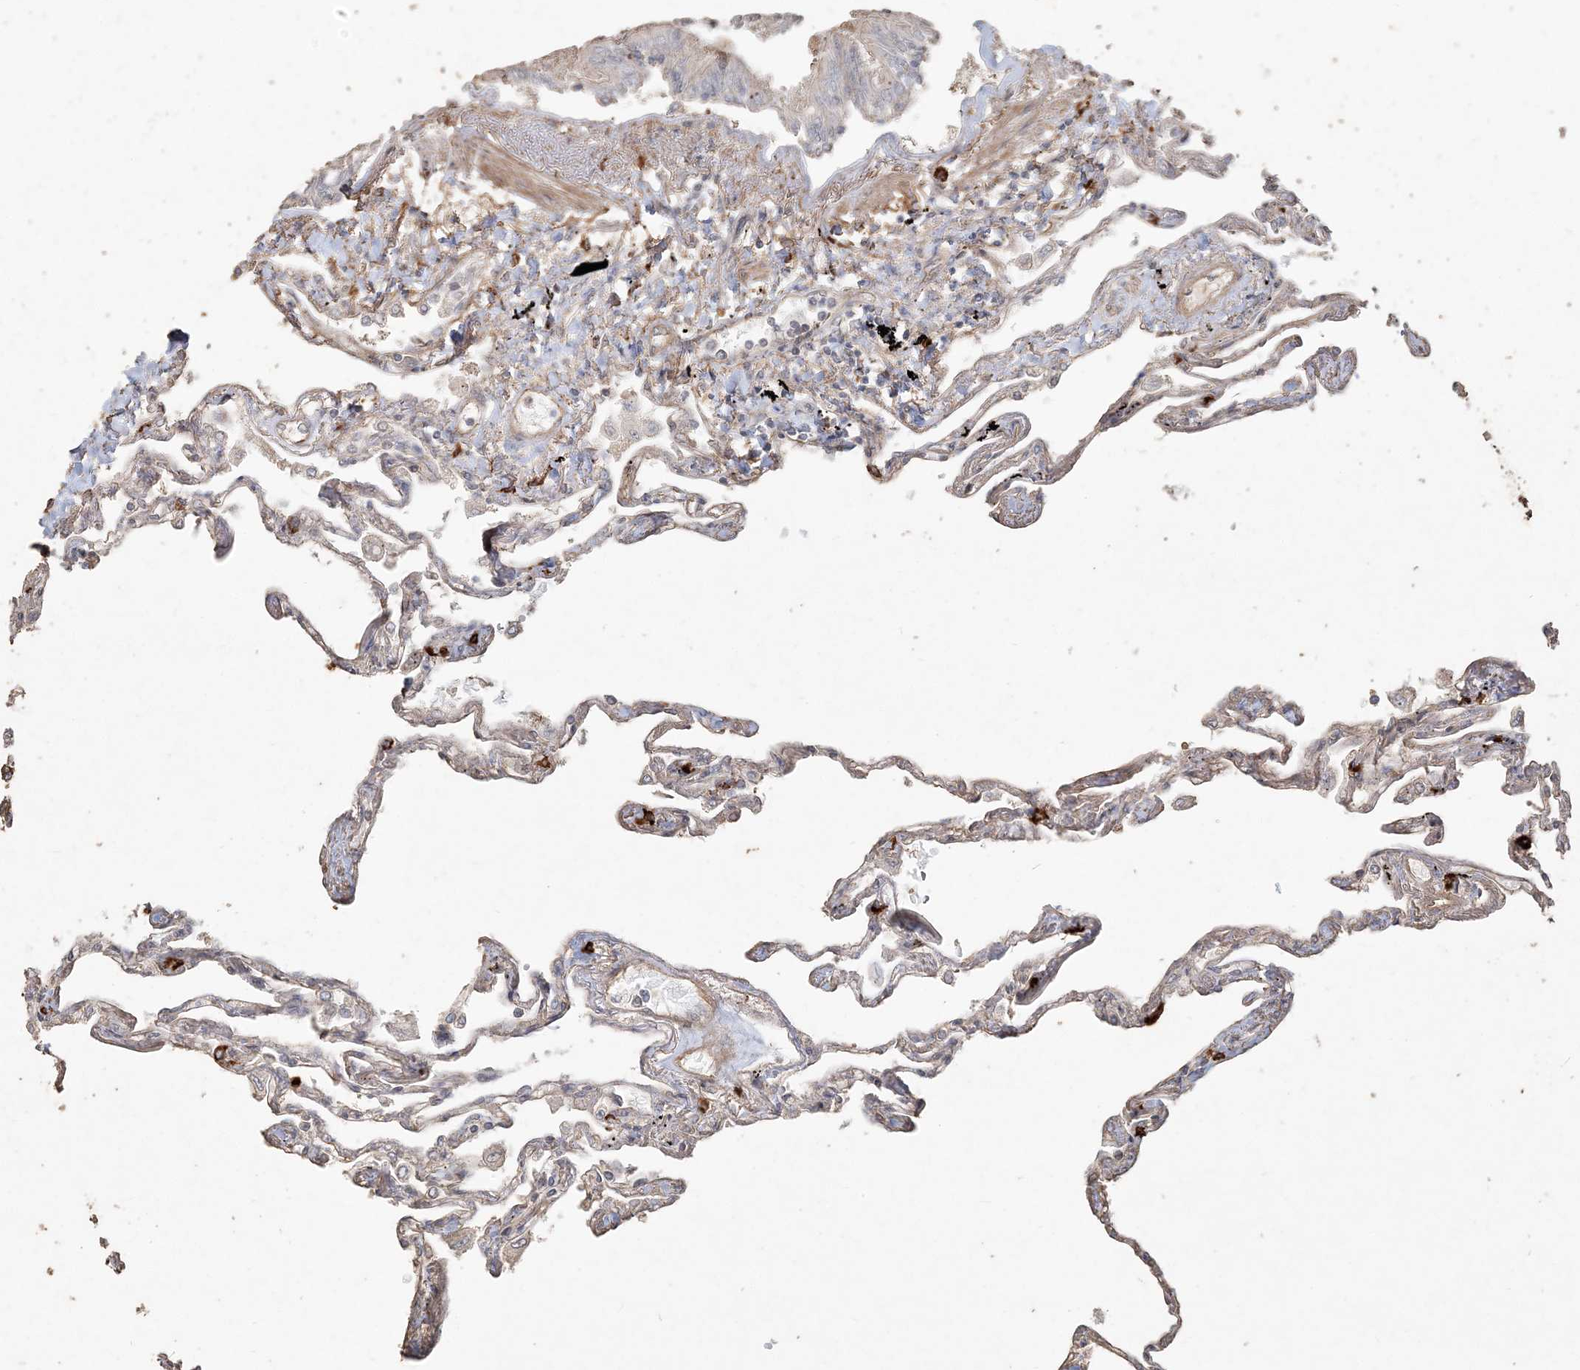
{"staining": {"intensity": "moderate", "quantity": "<25%", "location": "cytoplasmic/membranous"}, "tissue": "lung", "cell_type": "Alveolar cells", "image_type": "normal", "snomed": [{"axis": "morphology", "description": "Normal tissue, NOS"}, {"axis": "topography", "description": "Lung"}], "caption": "This photomicrograph displays IHC staining of normal human lung, with low moderate cytoplasmic/membranous positivity in about <25% of alveolar cells.", "gene": "RNF145", "patient": {"sex": "female", "age": 67}}